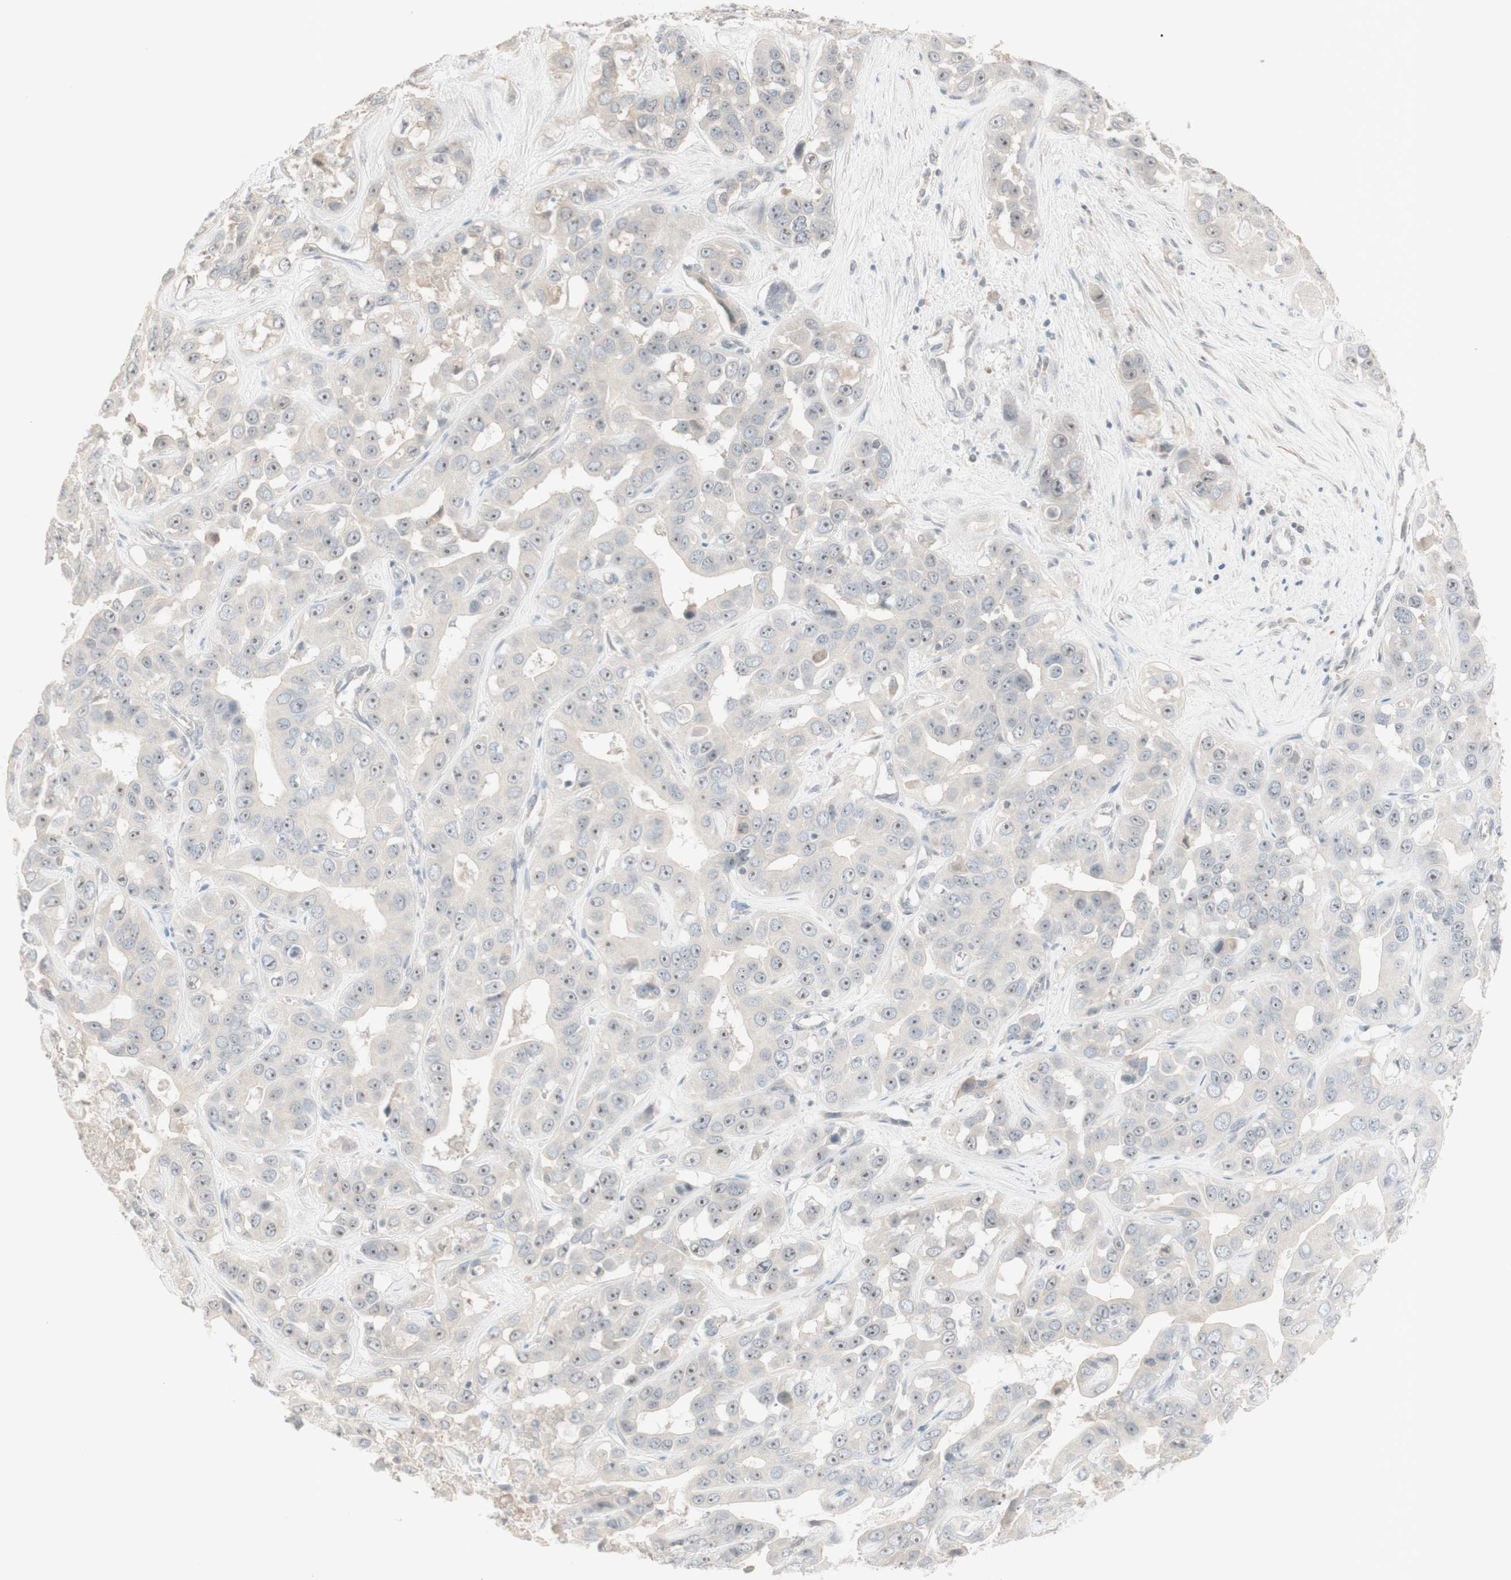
{"staining": {"intensity": "weak", "quantity": ">75%", "location": "nuclear"}, "tissue": "liver cancer", "cell_type": "Tumor cells", "image_type": "cancer", "snomed": [{"axis": "morphology", "description": "Cholangiocarcinoma"}, {"axis": "topography", "description": "Liver"}], "caption": "The immunohistochemical stain shows weak nuclear staining in tumor cells of liver cancer tissue.", "gene": "PLCD4", "patient": {"sex": "female", "age": 52}}